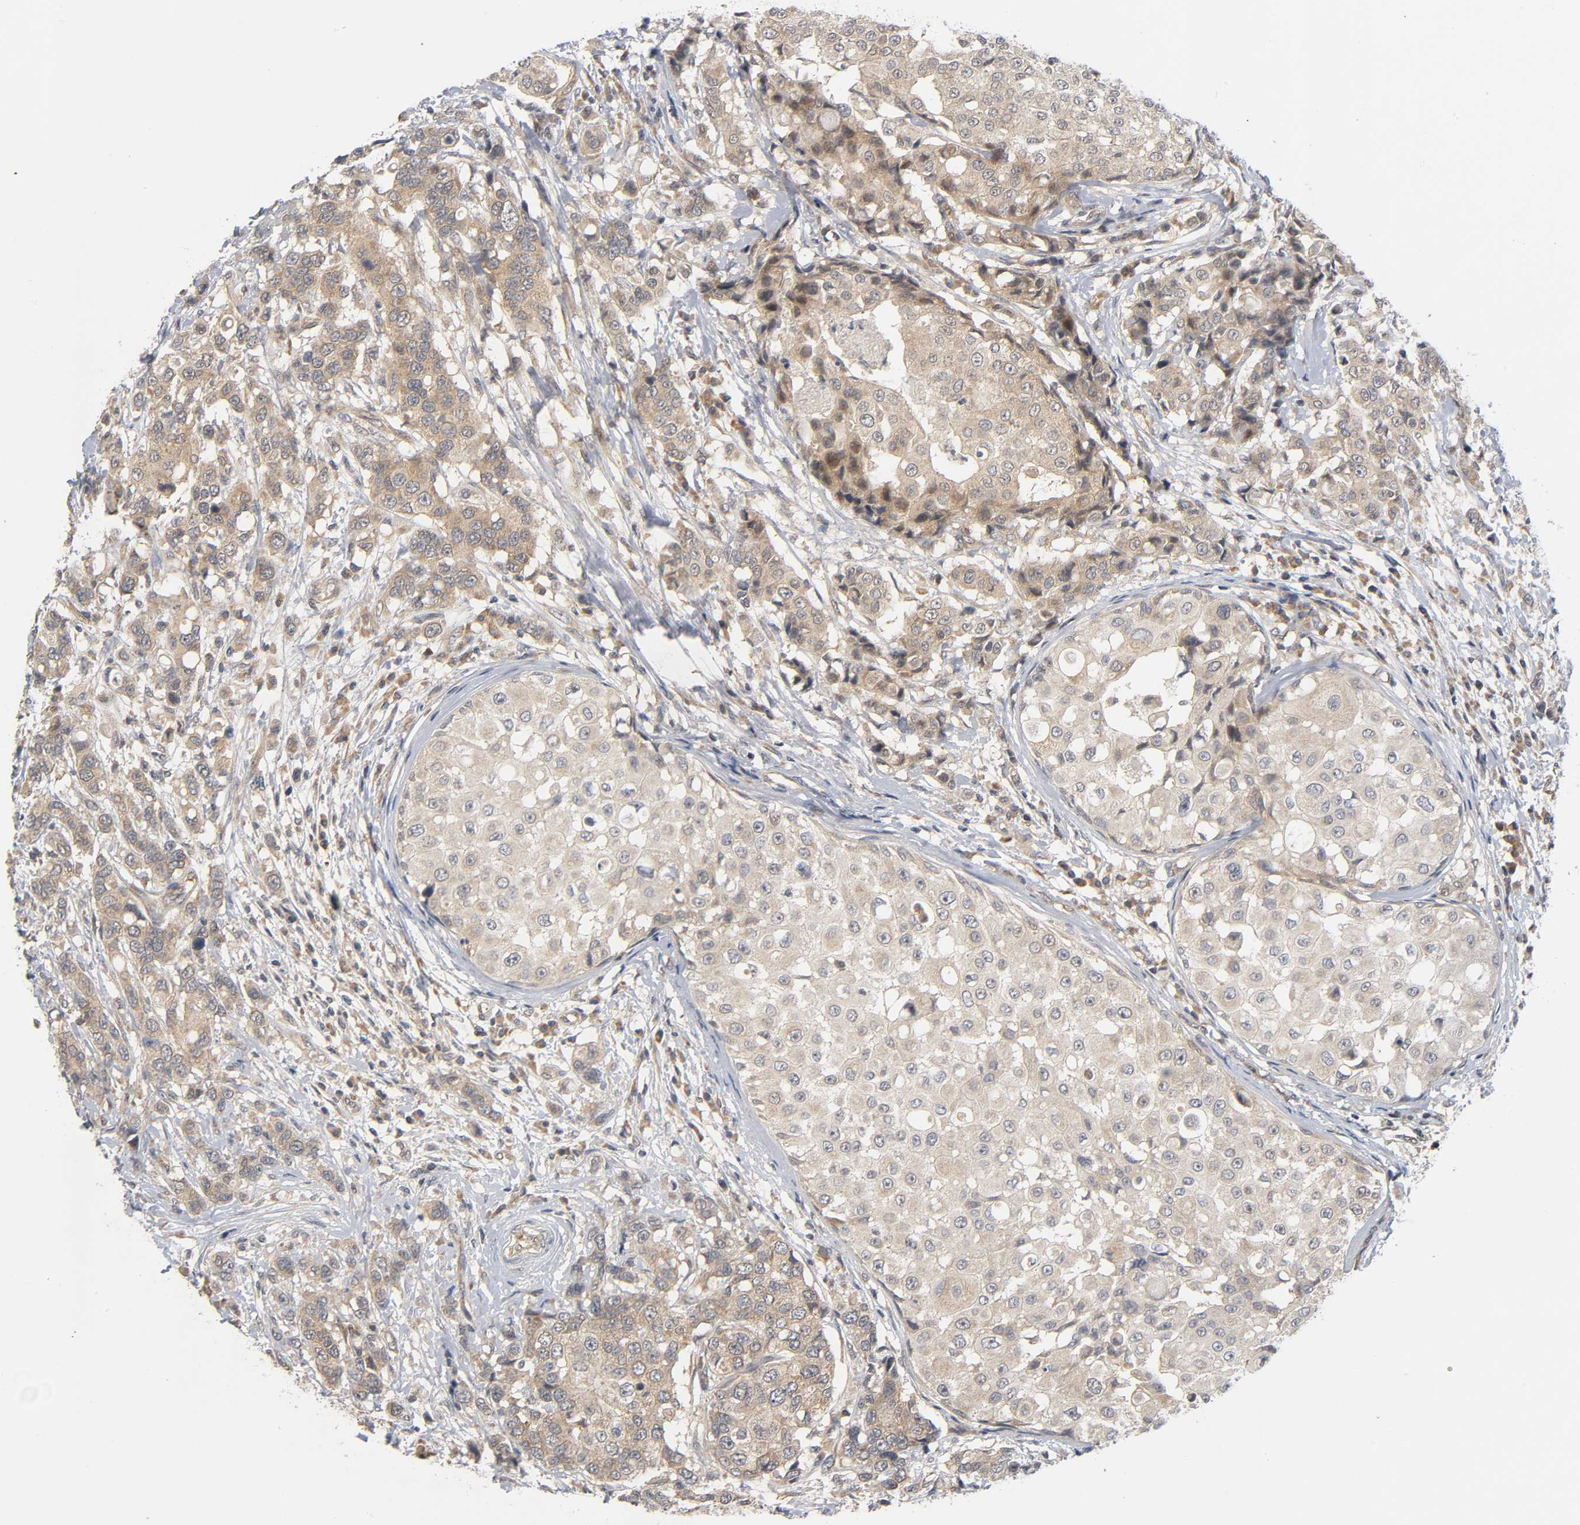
{"staining": {"intensity": "moderate", "quantity": ">75%", "location": "cytoplasmic/membranous"}, "tissue": "breast cancer", "cell_type": "Tumor cells", "image_type": "cancer", "snomed": [{"axis": "morphology", "description": "Duct carcinoma"}, {"axis": "topography", "description": "Breast"}], "caption": "This micrograph exhibits immunohistochemistry staining of human infiltrating ductal carcinoma (breast), with medium moderate cytoplasmic/membranous expression in about >75% of tumor cells.", "gene": "MAPK8", "patient": {"sex": "female", "age": 27}}